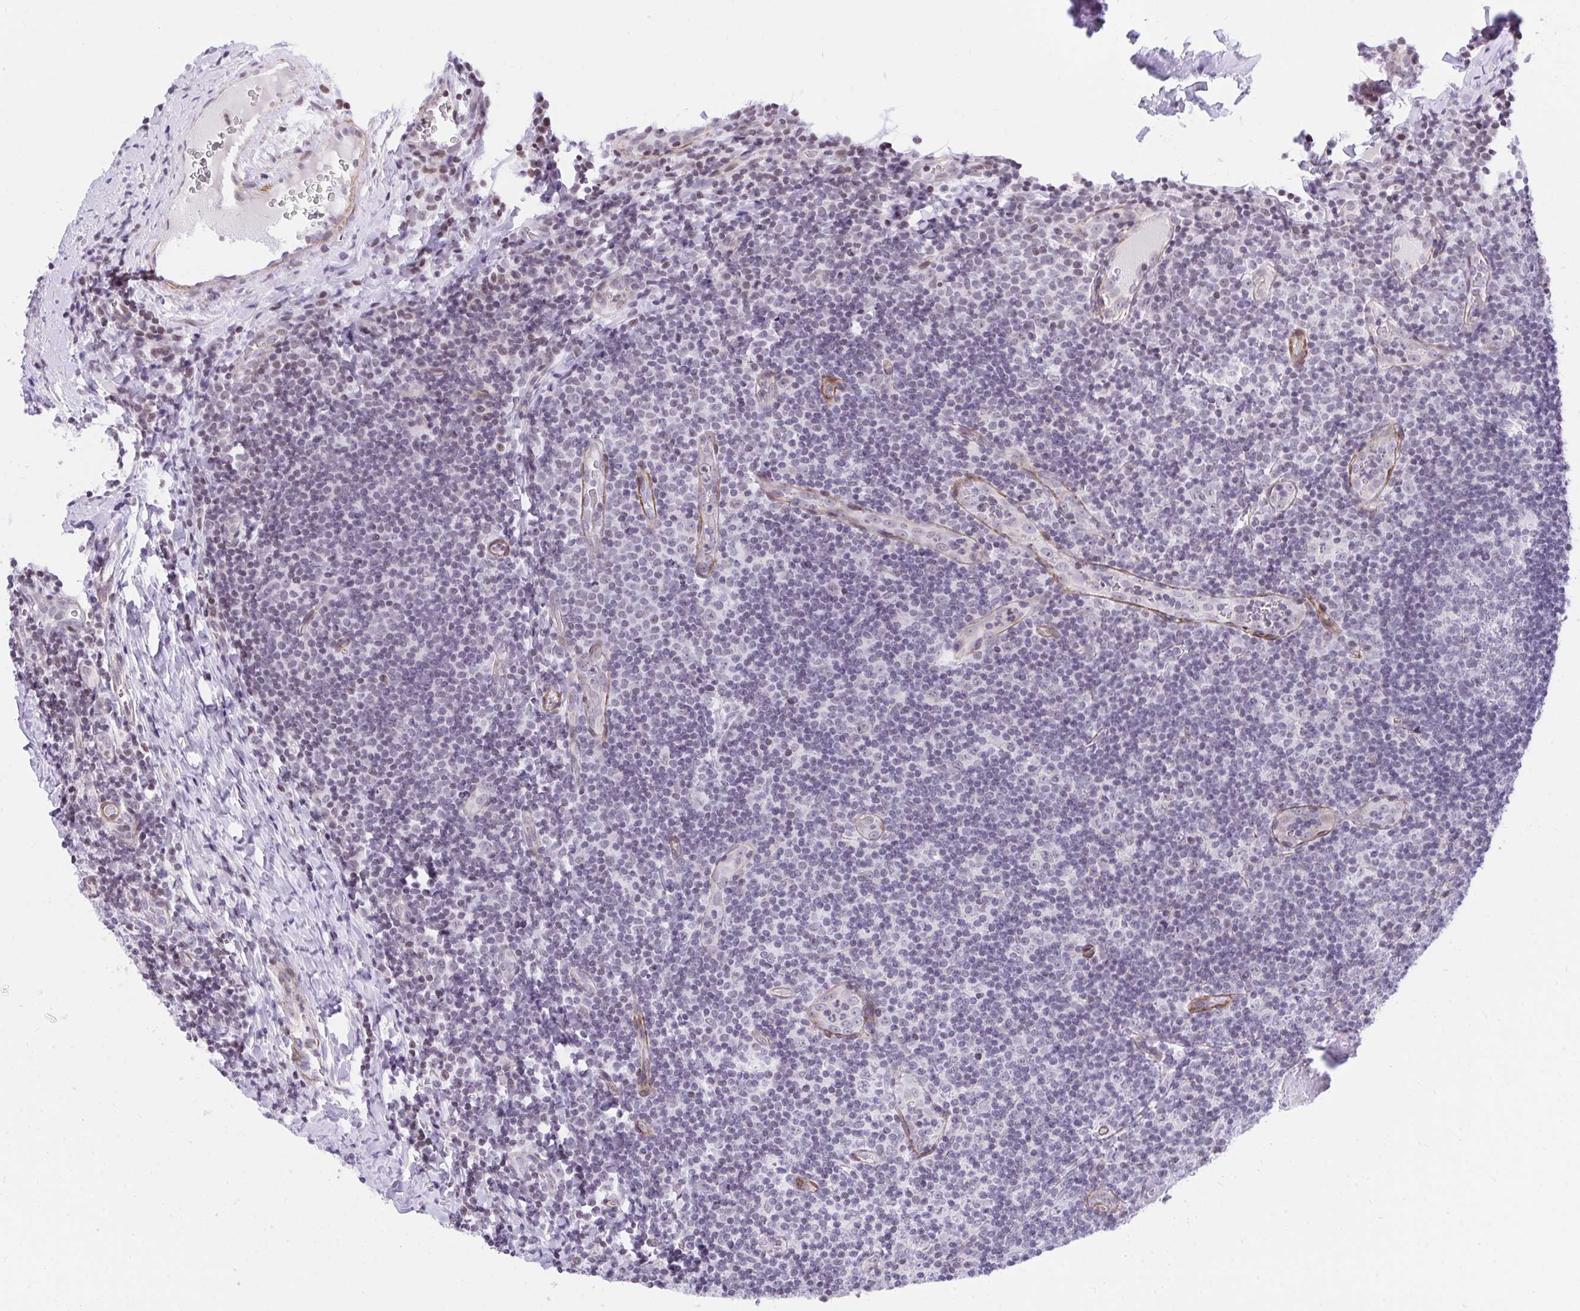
{"staining": {"intensity": "negative", "quantity": "none", "location": "none"}, "tissue": "tonsil", "cell_type": "Germinal center cells", "image_type": "normal", "snomed": [{"axis": "morphology", "description": "Normal tissue, NOS"}, {"axis": "morphology", "description": "Inflammation, NOS"}, {"axis": "topography", "description": "Tonsil"}], "caption": "DAB (3,3'-diaminobenzidine) immunohistochemical staining of unremarkable tonsil reveals no significant staining in germinal center cells. (DAB immunohistochemistry (IHC) with hematoxylin counter stain).", "gene": "KCNN4", "patient": {"sex": "female", "age": 31}}